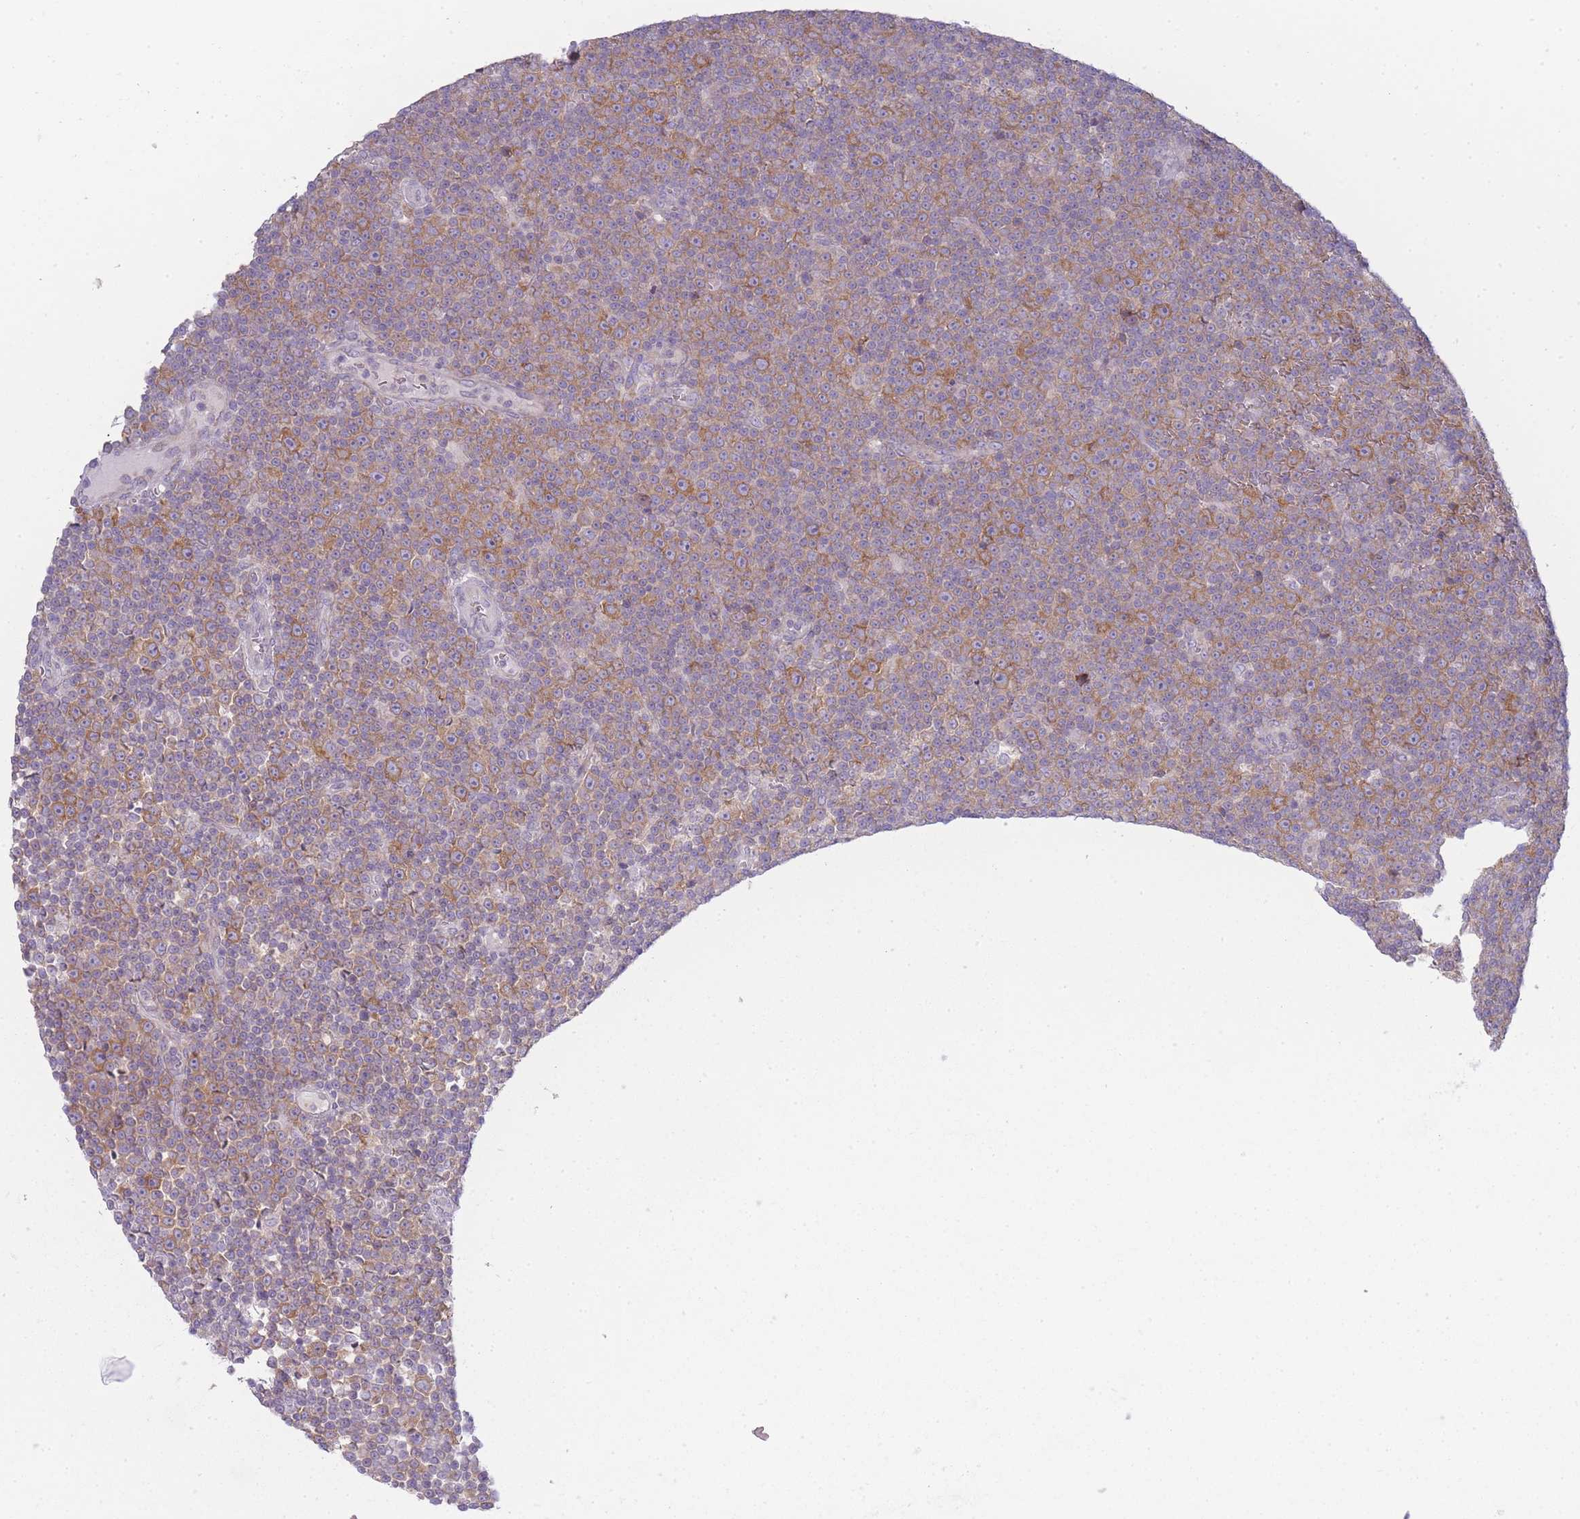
{"staining": {"intensity": "moderate", "quantity": ">75%", "location": "cytoplasmic/membranous"}, "tissue": "lymphoma", "cell_type": "Tumor cells", "image_type": "cancer", "snomed": [{"axis": "morphology", "description": "Malignant lymphoma, non-Hodgkin's type, Low grade"}, {"axis": "topography", "description": "Lymph node"}], "caption": "DAB (3,3'-diaminobenzidine) immunohistochemical staining of human malignant lymphoma, non-Hodgkin's type (low-grade) displays moderate cytoplasmic/membranous protein expression in about >75% of tumor cells. Using DAB (brown) and hematoxylin (blue) stains, captured at high magnification using brightfield microscopy.", "gene": "OR5L2", "patient": {"sex": "female", "age": 67}}